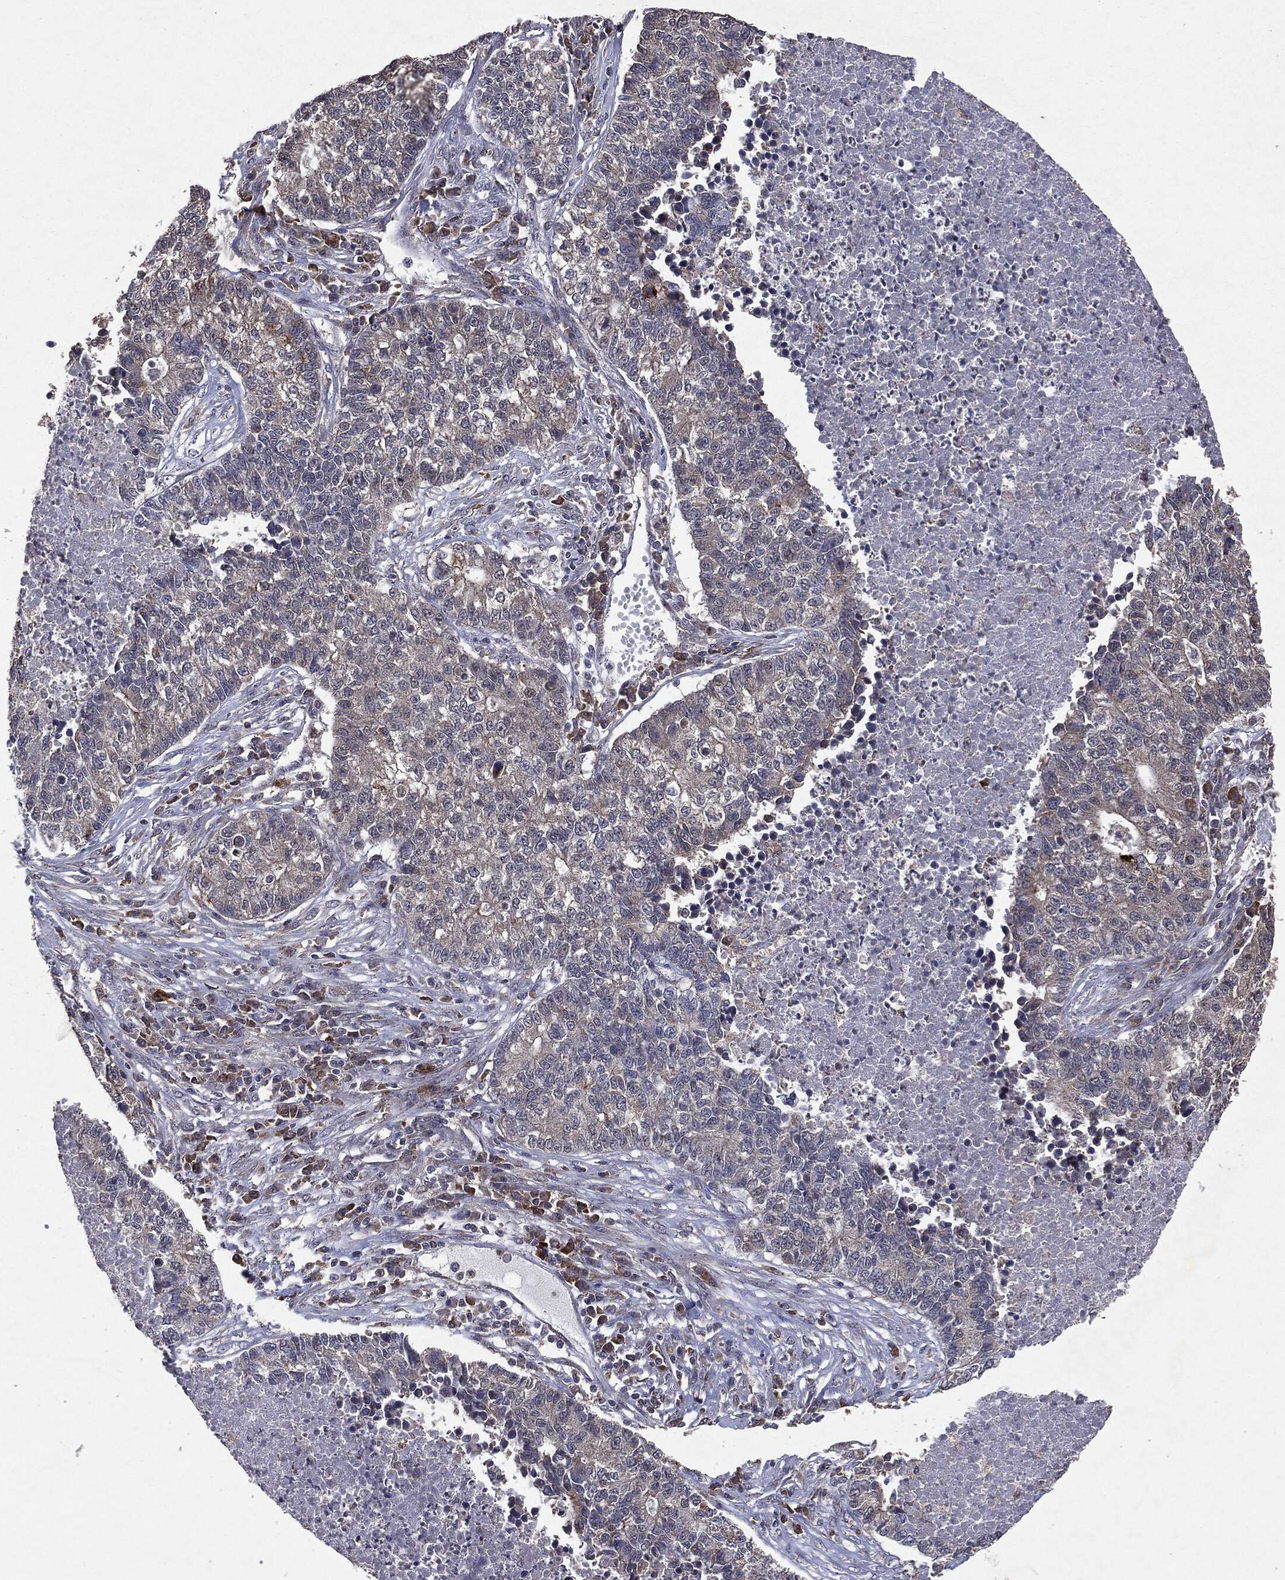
{"staining": {"intensity": "negative", "quantity": "none", "location": "none"}, "tissue": "lung cancer", "cell_type": "Tumor cells", "image_type": "cancer", "snomed": [{"axis": "morphology", "description": "Adenocarcinoma, NOS"}, {"axis": "topography", "description": "Lung"}], "caption": "There is no significant expression in tumor cells of lung cancer.", "gene": "PTEN", "patient": {"sex": "male", "age": 57}}